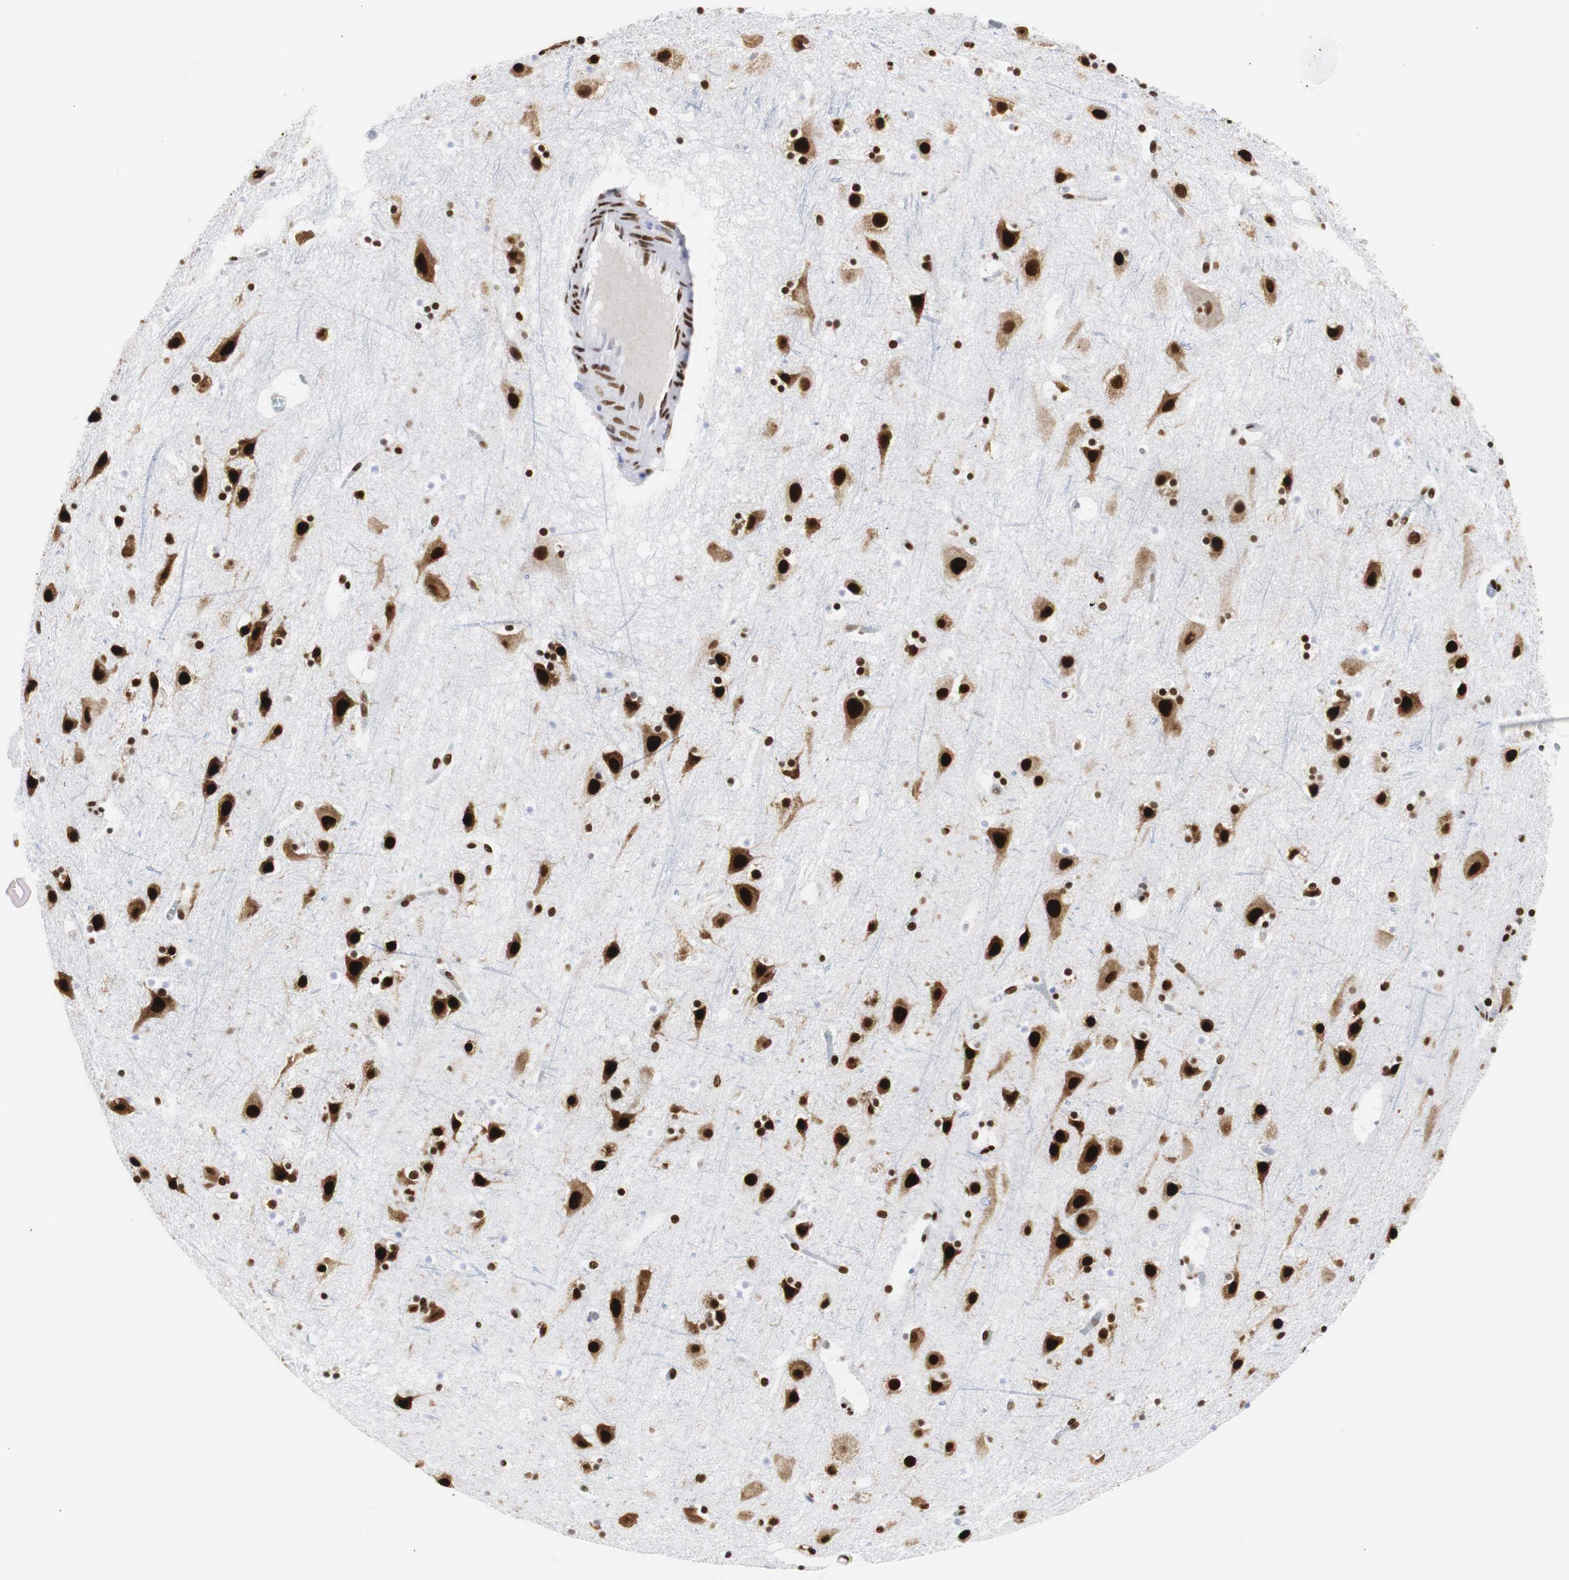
{"staining": {"intensity": "strong", "quantity": ">75%", "location": "nuclear"}, "tissue": "cerebral cortex", "cell_type": "Endothelial cells", "image_type": "normal", "snomed": [{"axis": "morphology", "description": "Normal tissue, NOS"}, {"axis": "topography", "description": "Cerebral cortex"}], "caption": "About >75% of endothelial cells in benign cerebral cortex show strong nuclear protein staining as visualized by brown immunohistochemical staining.", "gene": "HNRNPH2", "patient": {"sex": "male", "age": 45}}